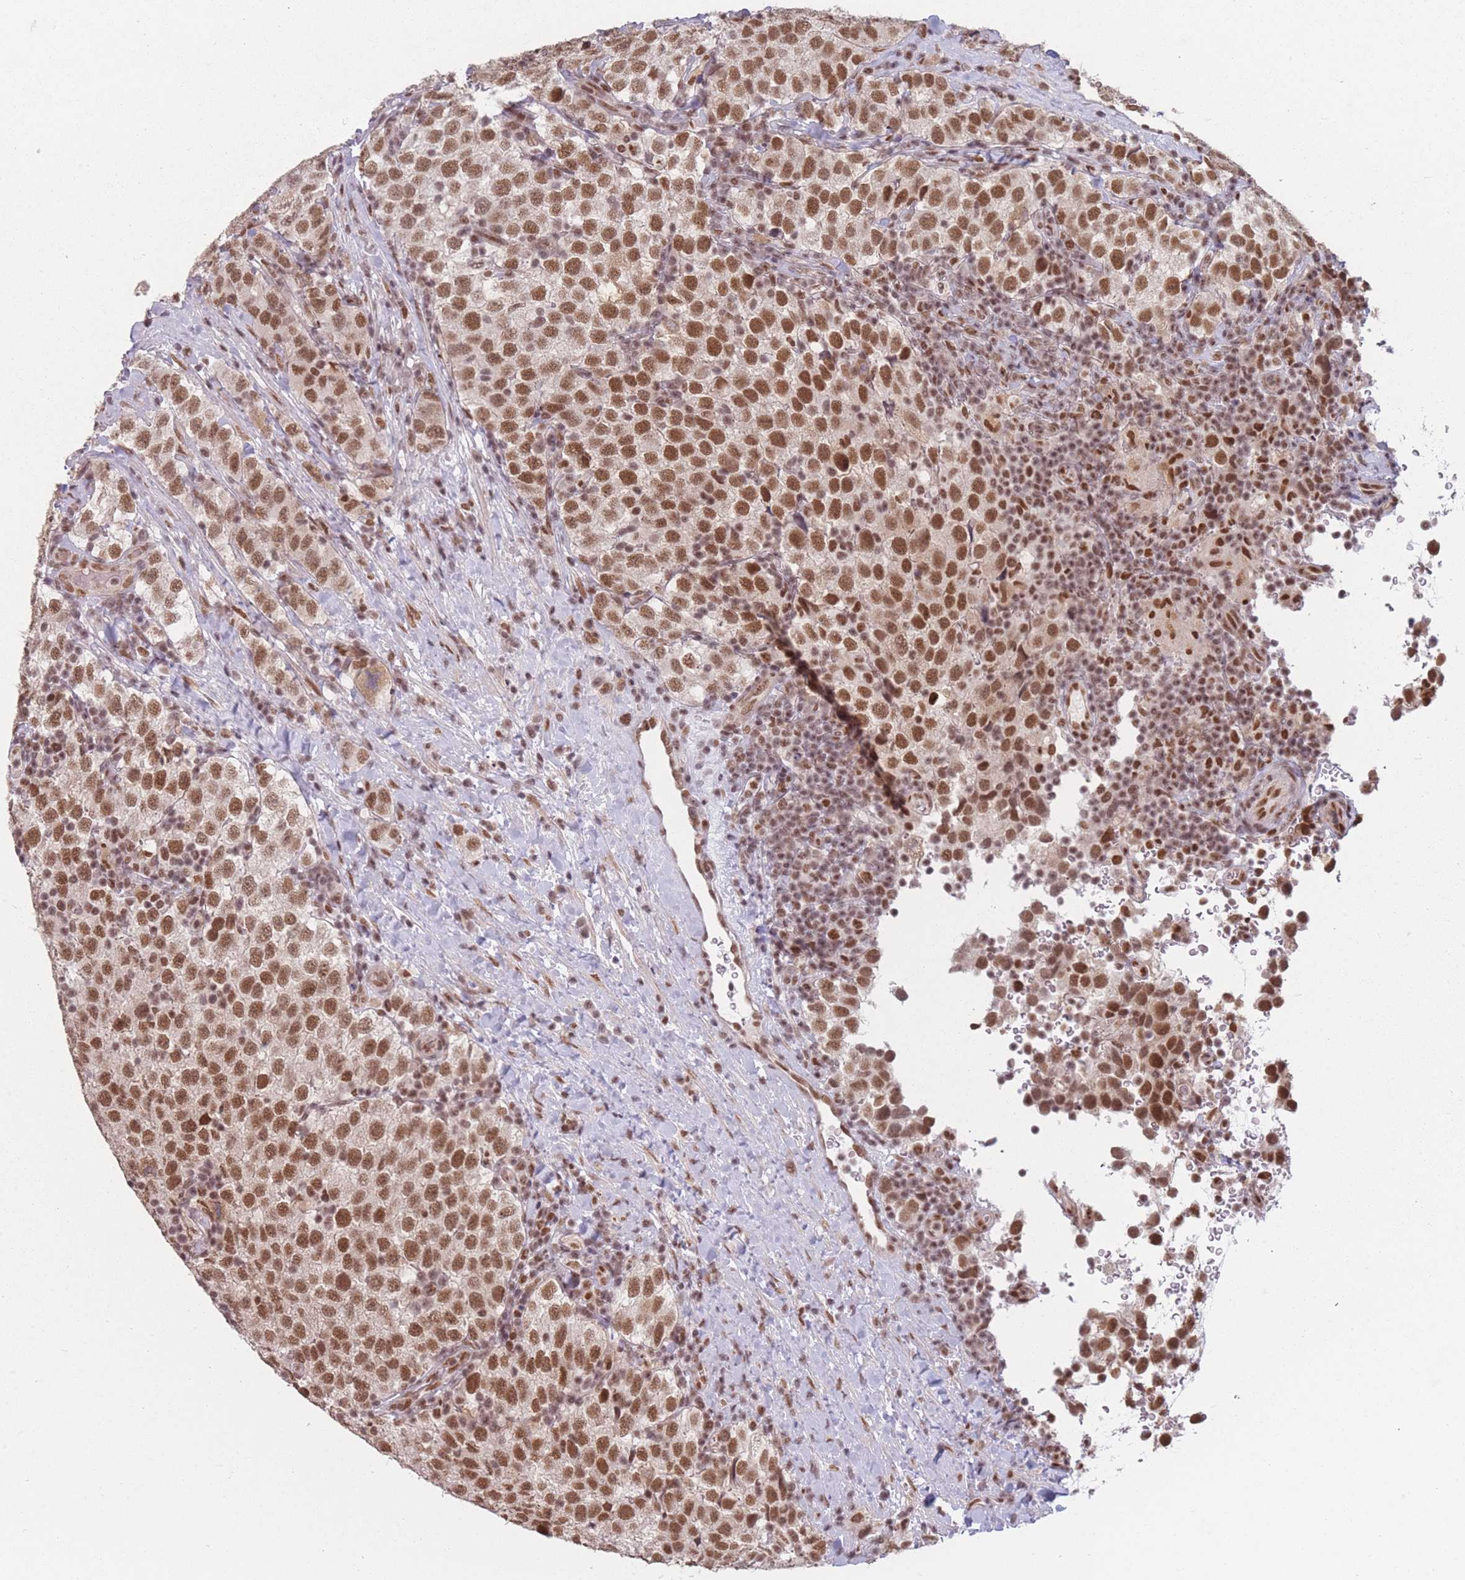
{"staining": {"intensity": "moderate", "quantity": ">75%", "location": "nuclear"}, "tissue": "testis cancer", "cell_type": "Tumor cells", "image_type": "cancer", "snomed": [{"axis": "morphology", "description": "Seminoma, NOS"}, {"axis": "topography", "description": "Testis"}], "caption": "Testis cancer tissue demonstrates moderate nuclear expression in about >75% of tumor cells, visualized by immunohistochemistry.", "gene": "SUPT6H", "patient": {"sex": "male", "age": 34}}